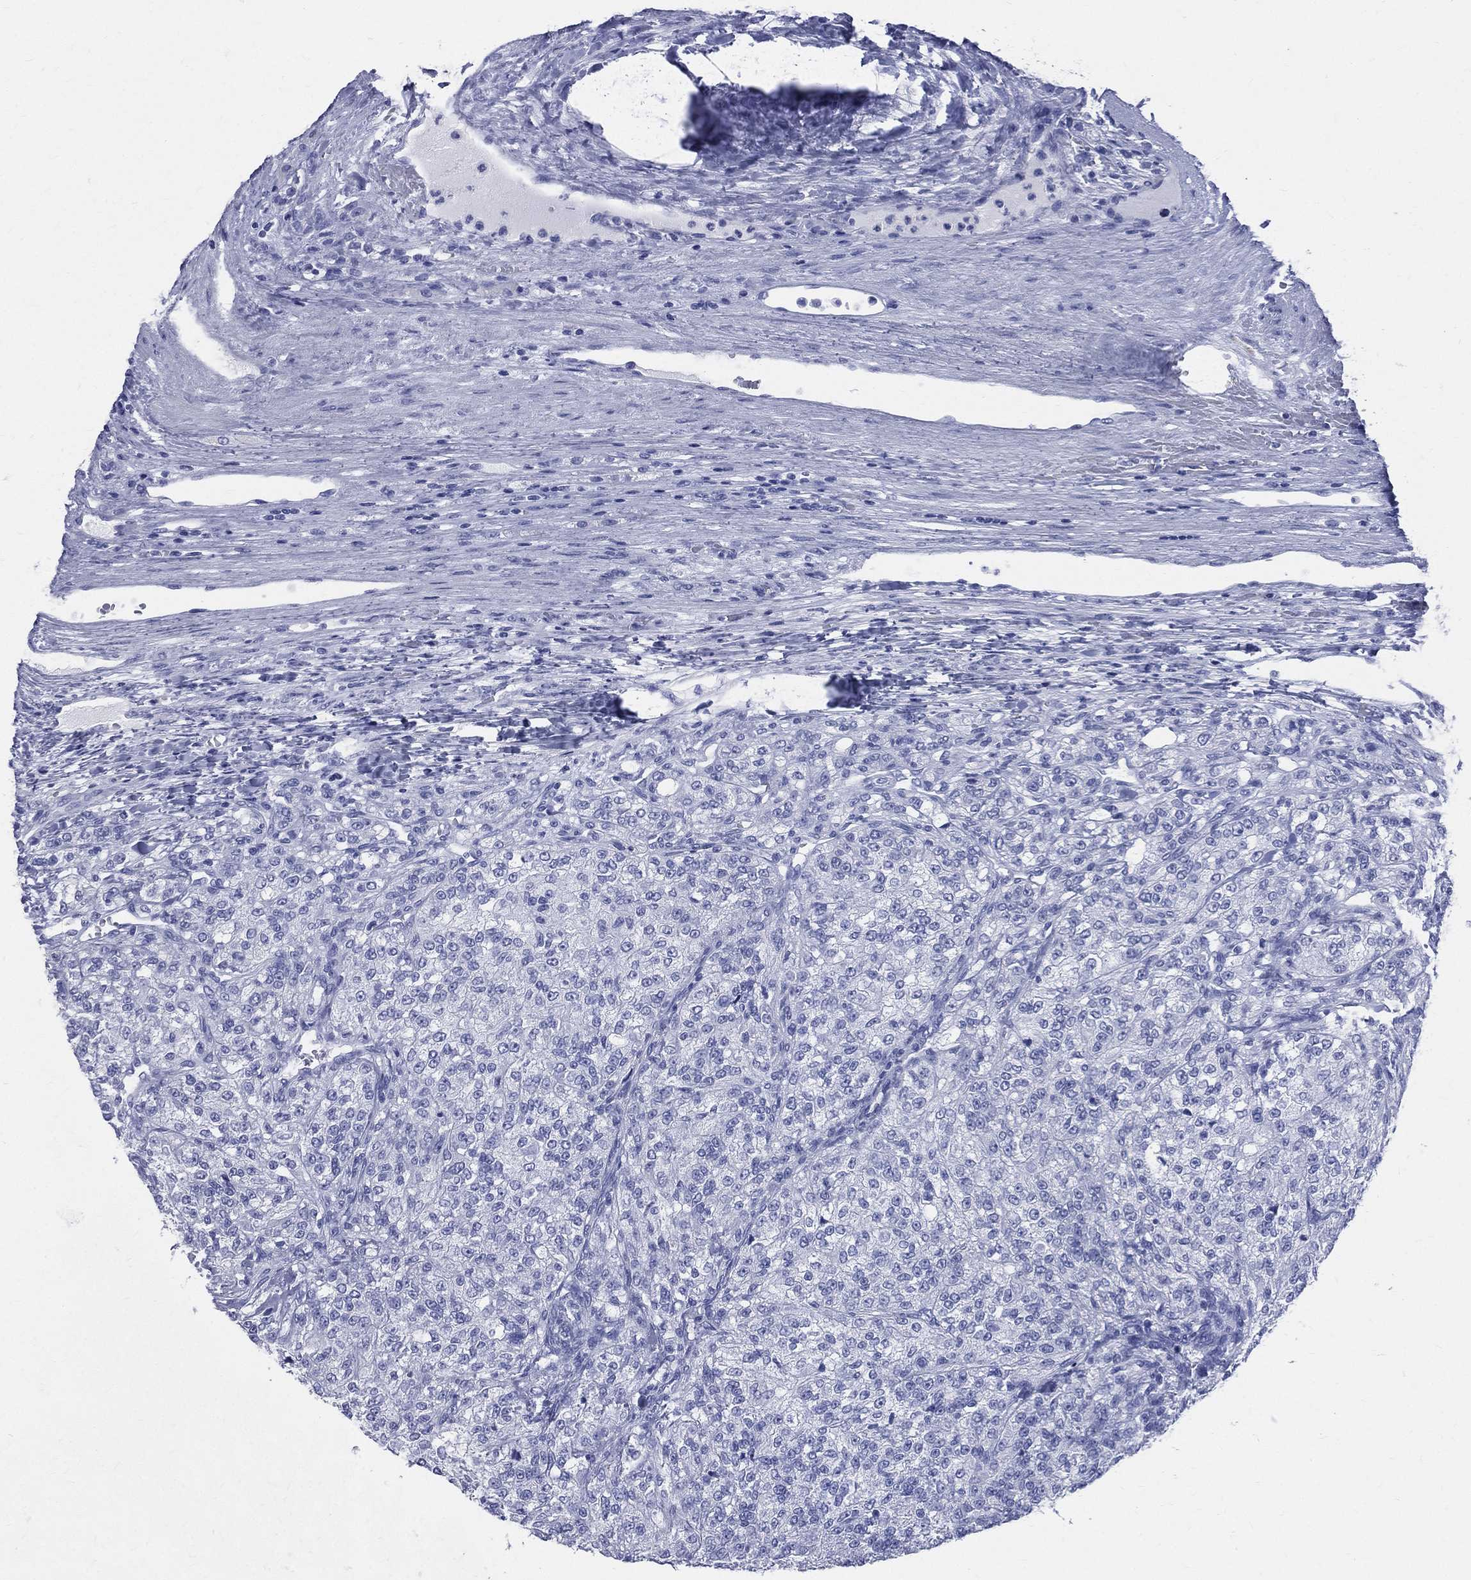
{"staining": {"intensity": "negative", "quantity": "none", "location": "none"}, "tissue": "renal cancer", "cell_type": "Tumor cells", "image_type": "cancer", "snomed": [{"axis": "morphology", "description": "Adenocarcinoma, NOS"}, {"axis": "topography", "description": "Kidney"}], "caption": "This is a photomicrograph of IHC staining of adenocarcinoma (renal), which shows no positivity in tumor cells.", "gene": "SYP", "patient": {"sex": "female", "age": 63}}